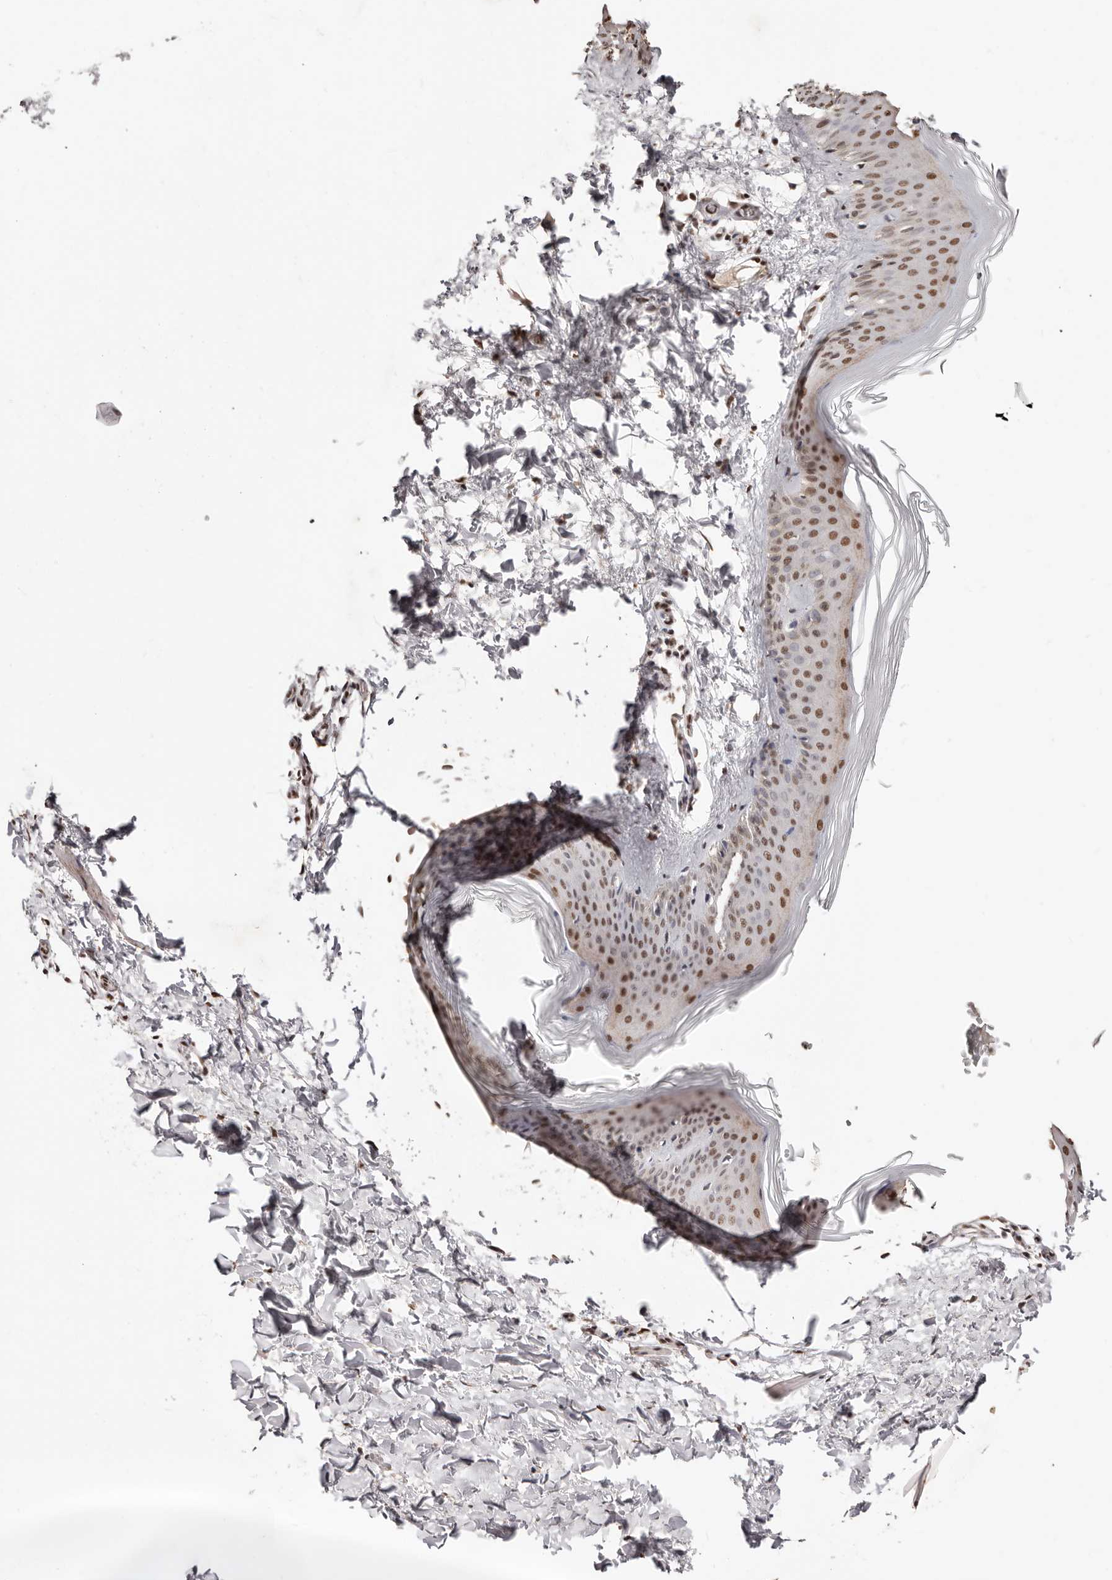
{"staining": {"intensity": "moderate", "quantity": ">75%", "location": "nuclear"}, "tissue": "skin", "cell_type": "Fibroblasts", "image_type": "normal", "snomed": [{"axis": "morphology", "description": "Normal tissue, NOS"}, {"axis": "topography", "description": "Skin"}], "caption": "Immunohistochemistry (IHC) micrograph of benign human skin stained for a protein (brown), which shows medium levels of moderate nuclear positivity in approximately >75% of fibroblasts.", "gene": "BICRAL", "patient": {"sex": "female", "age": 27}}